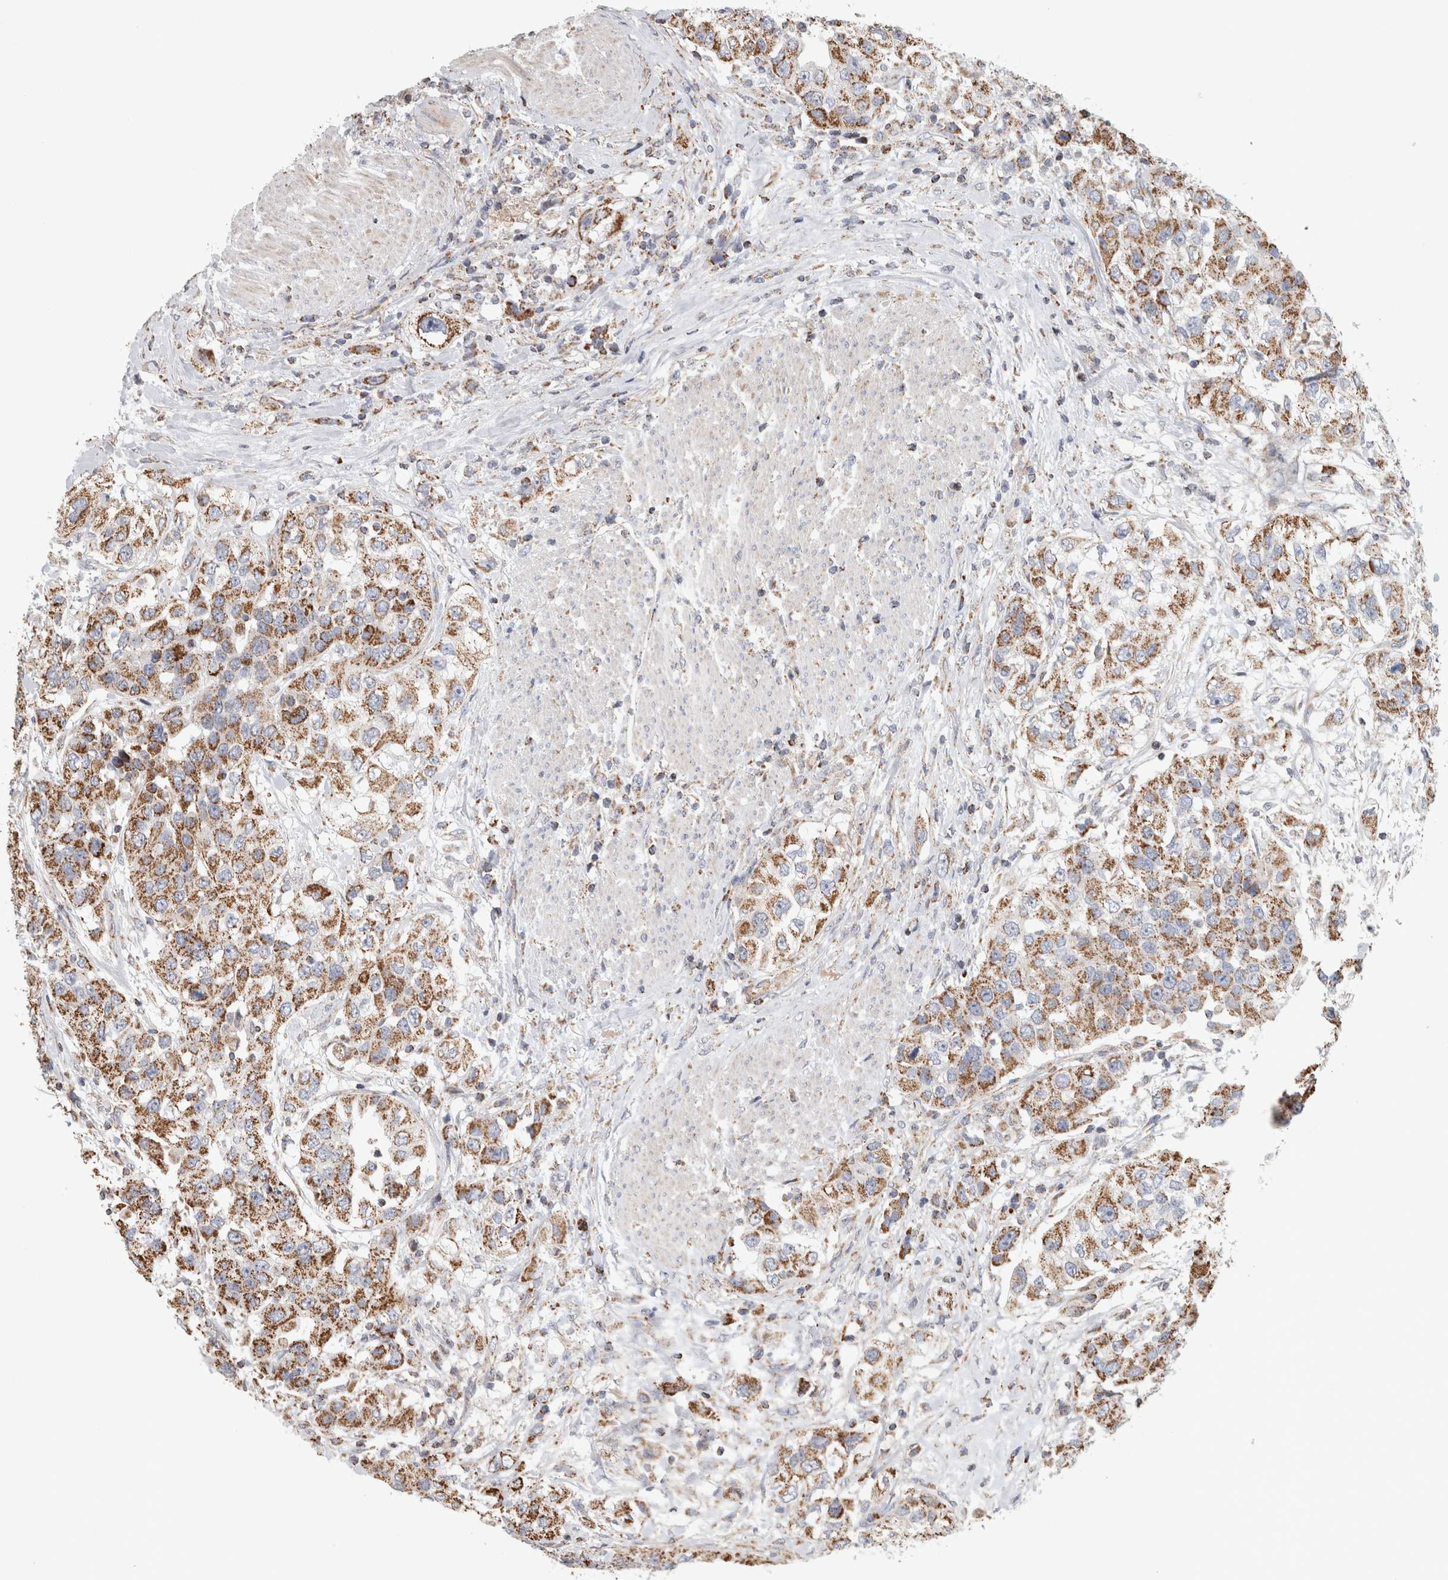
{"staining": {"intensity": "moderate", "quantity": ">75%", "location": "cytoplasmic/membranous"}, "tissue": "urothelial cancer", "cell_type": "Tumor cells", "image_type": "cancer", "snomed": [{"axis": "morphology", "description": "Urothelial carcinoma, High grade"}, {"axis": "topography", "description": "Urinary bladder"}], "caption": "Immunohistochemical staining of urothelial cancer demonstrates medium levels of moderate cytoplasmic/membranous positivity in about >75% of tumor cells. The protein of interest is shown in brown color, while the nuclei are stained blue.", "gene": "ST8SIA1", "patient": {"sex": "female", "age": 80}}